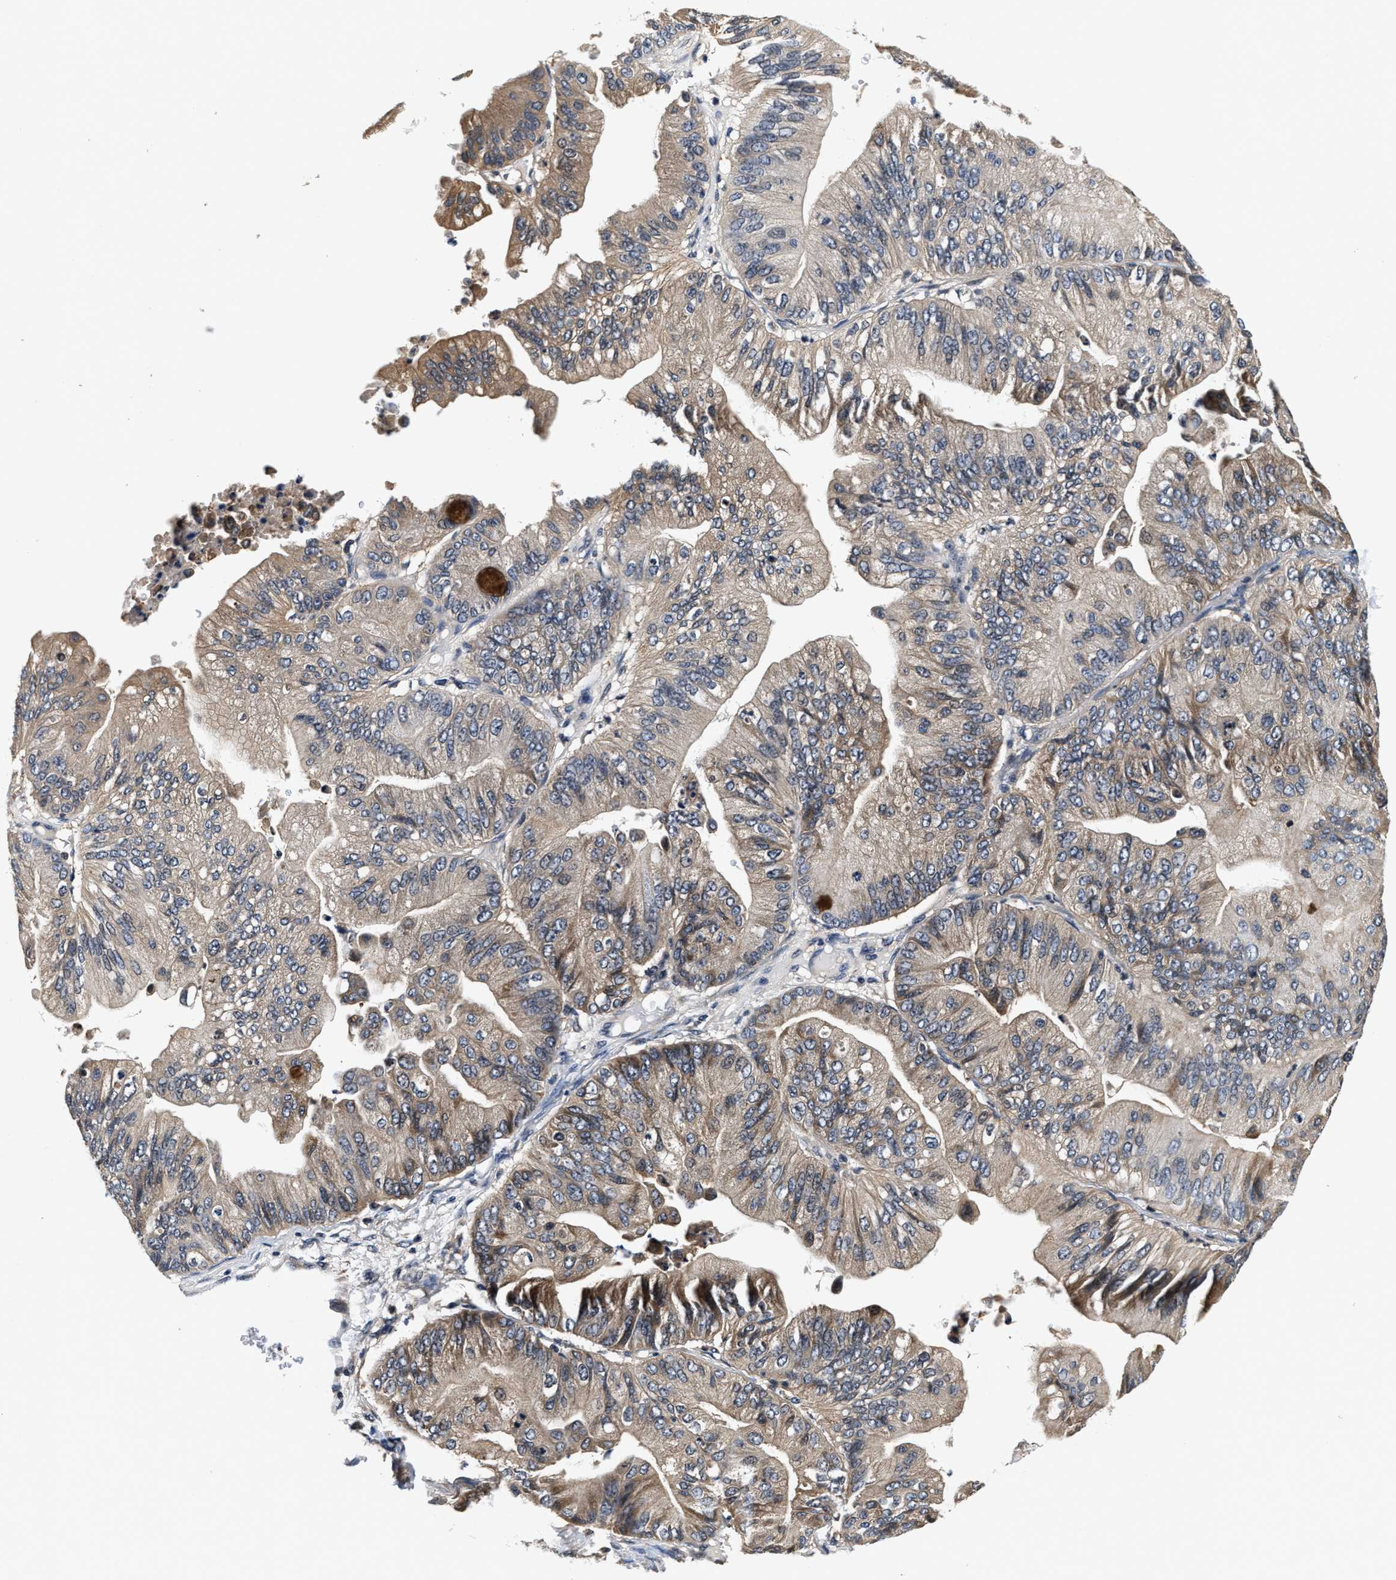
{"staining": {"intensity": "moderate", "quantity": "25%-75%", "location": "cytoplasmic/membranous"}, "tissue": "ovarian cancer", "cell_type": "Tumor cells", "image_type": "cancer", "snomed": [{"axis": "morphology", "description": "Cystadenocarcinoma, mucinous, NOS"}, {"axis": "topography", "description": "Ovary"}], "caption": "The image reveals a brown stain indicating the presence of a protein in the cytoplasmic/membranous of tumor cells in ovarian cancer (mucinous cystadenocarcinoma). Using DAB (3,3'-diaminobenzidine) (brown) and hematoxylin (blue) stains, captured at high magnification using brightfield microscopy.", "gene": "PHPT1", "patient": {"sex": "female", "age": 61}}